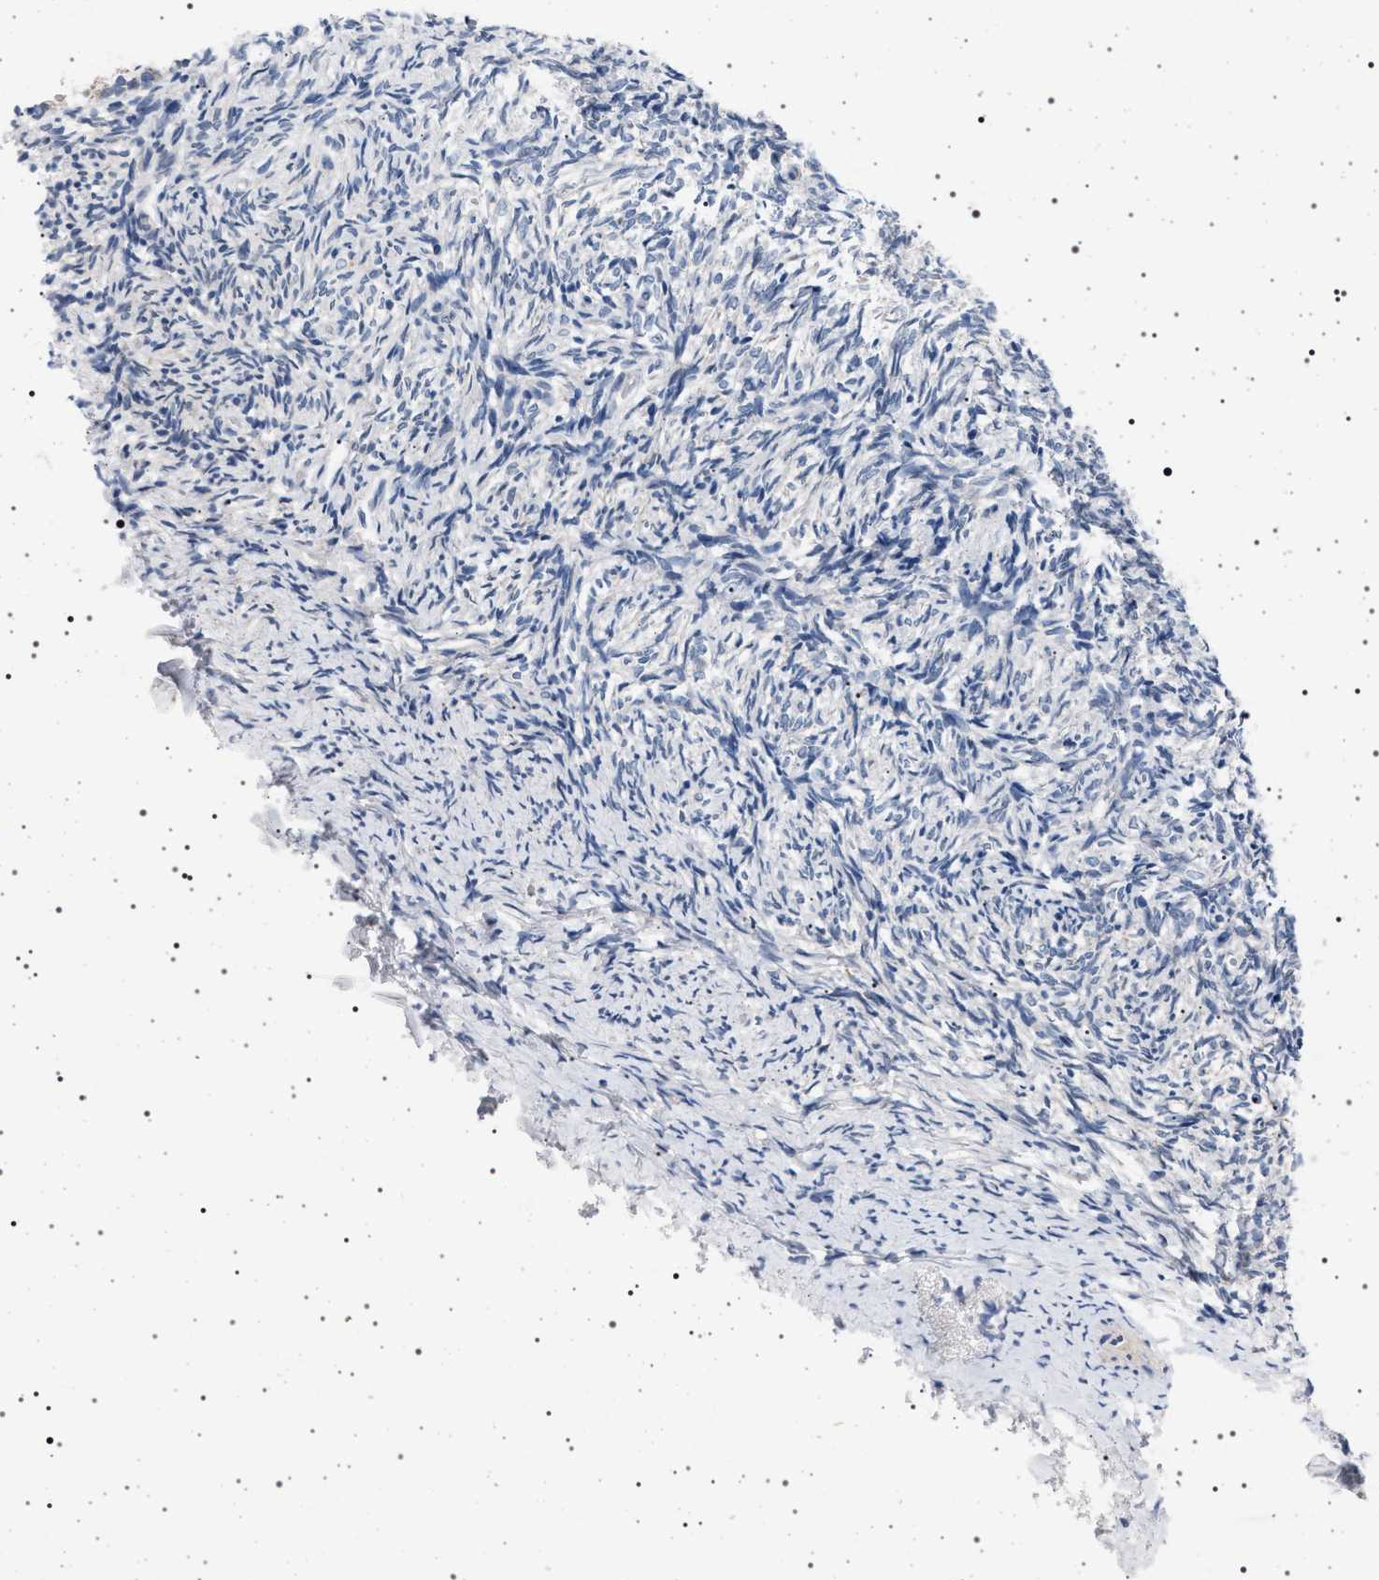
{"staining": {"intensity": "negative", "quantity": "none", "location": "none"}, "tissue": "ovary", "cell_type": "Ovarian stroma cells", "image_type": "normal", "snomed": [{"axis": "morphology", "description": "Normal tissue, NOS"}, {"axis": "topography", "description": "Ovary"}], "caption": "Normal ovary was stained to show a protein in brown. There is no significant staining in ovarian stroma cells.", "gene": "NAT9", "patient": {"sex": "female", "age": 41}}